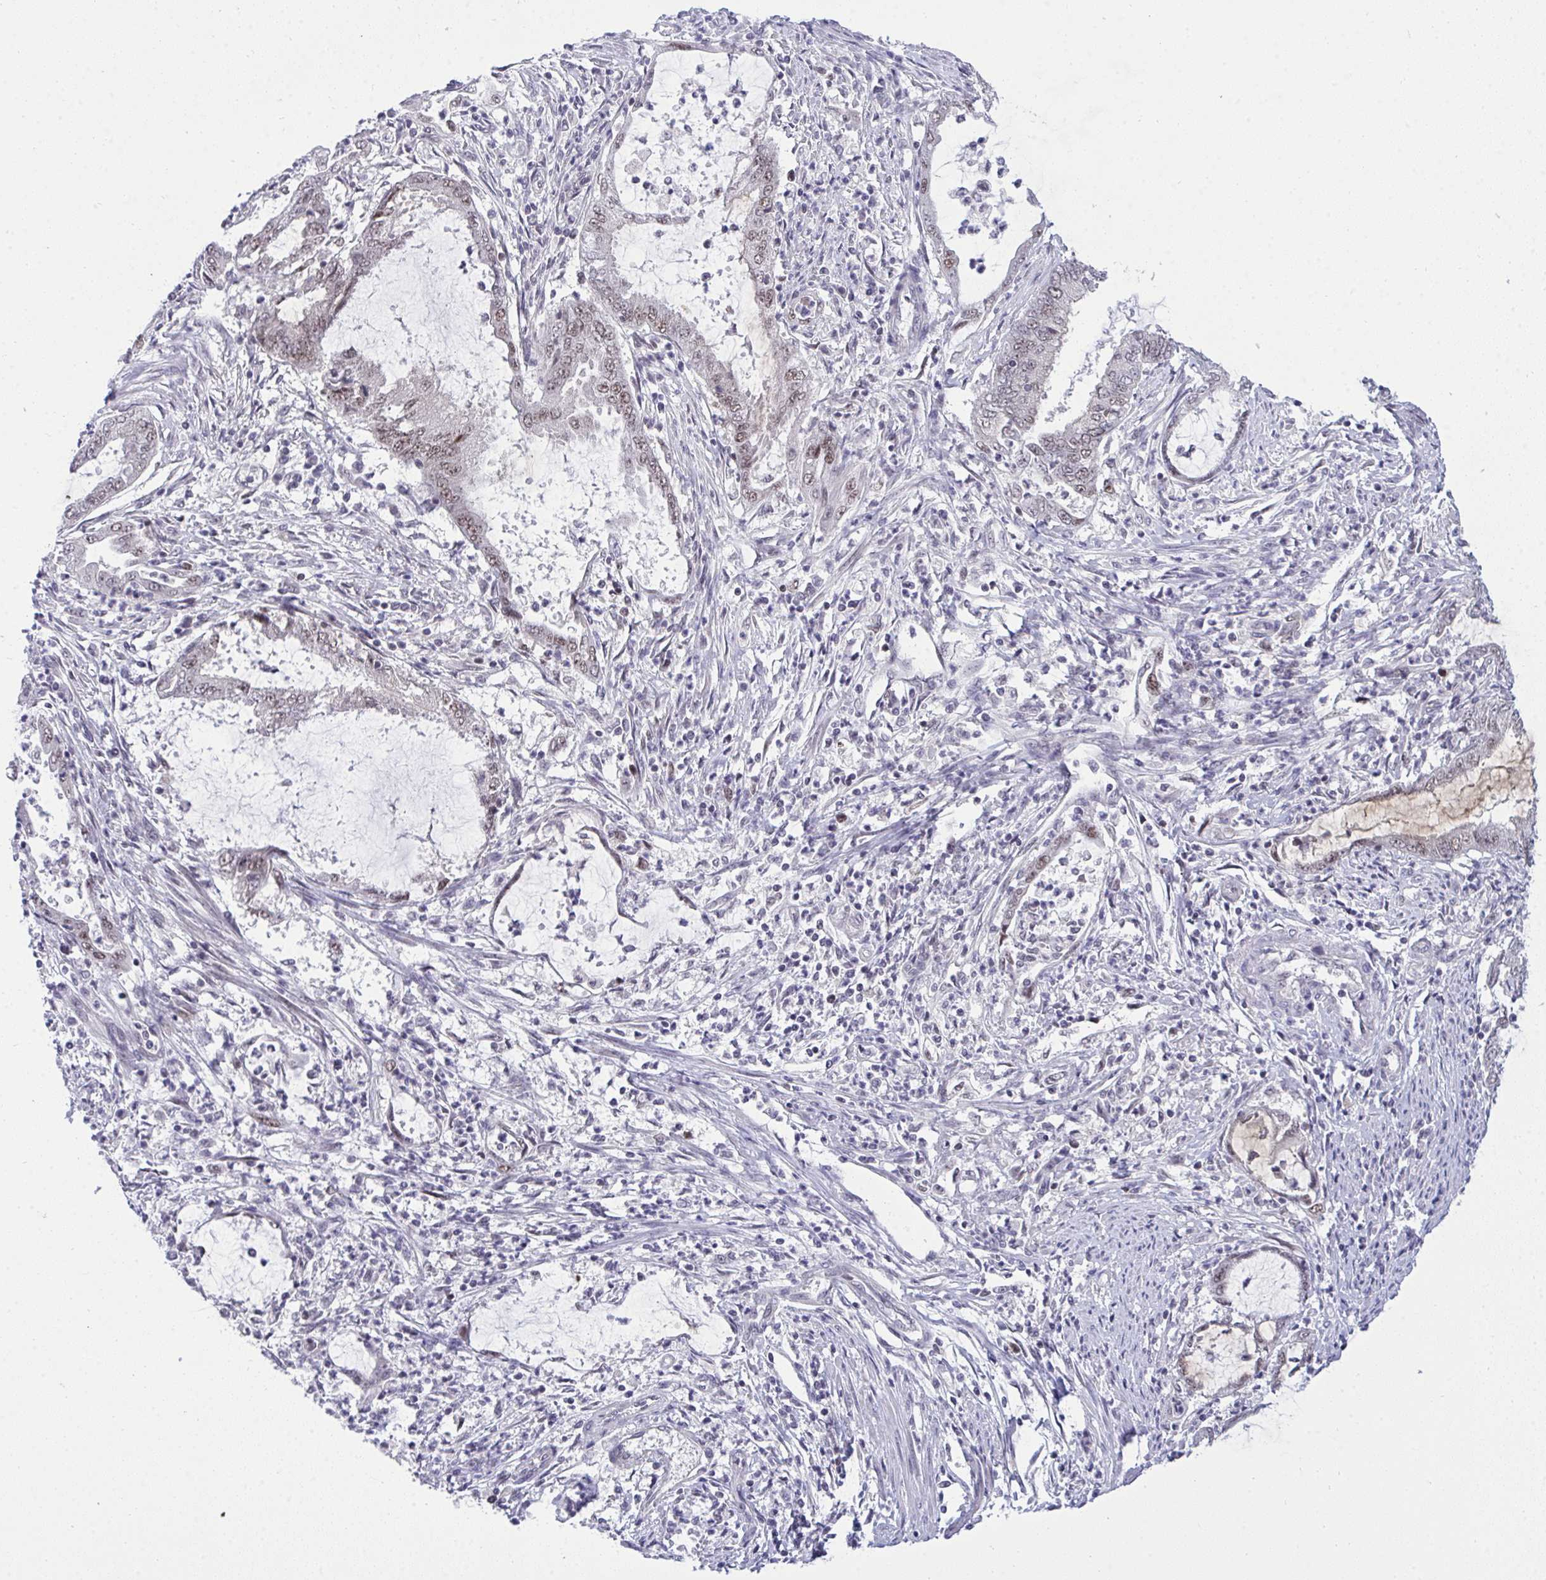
{"staining": {"intensity": "weak", "quantity": "<25%", "location": "nuclear"}, "tissue": "endometrial cancer", "cell_type": "Tumor cells", "image_type": "cancer", "snomed": [{"axis": "morphology", "description": "Adenocarcinoma, NOS"}, {"axis": "topography", "description": "Endometrium"}], "caption": "High magnification brightfield microscopy of endometrial cancer (adenocarcinoma) stained with DAB (3,3'-diaminobenzidine) (brown) and counterstained with hematoxylin (blue): tumor cells show no significant positivity.", "gene": "RFC4", "patient": {"sex": "female", "age": 51}}